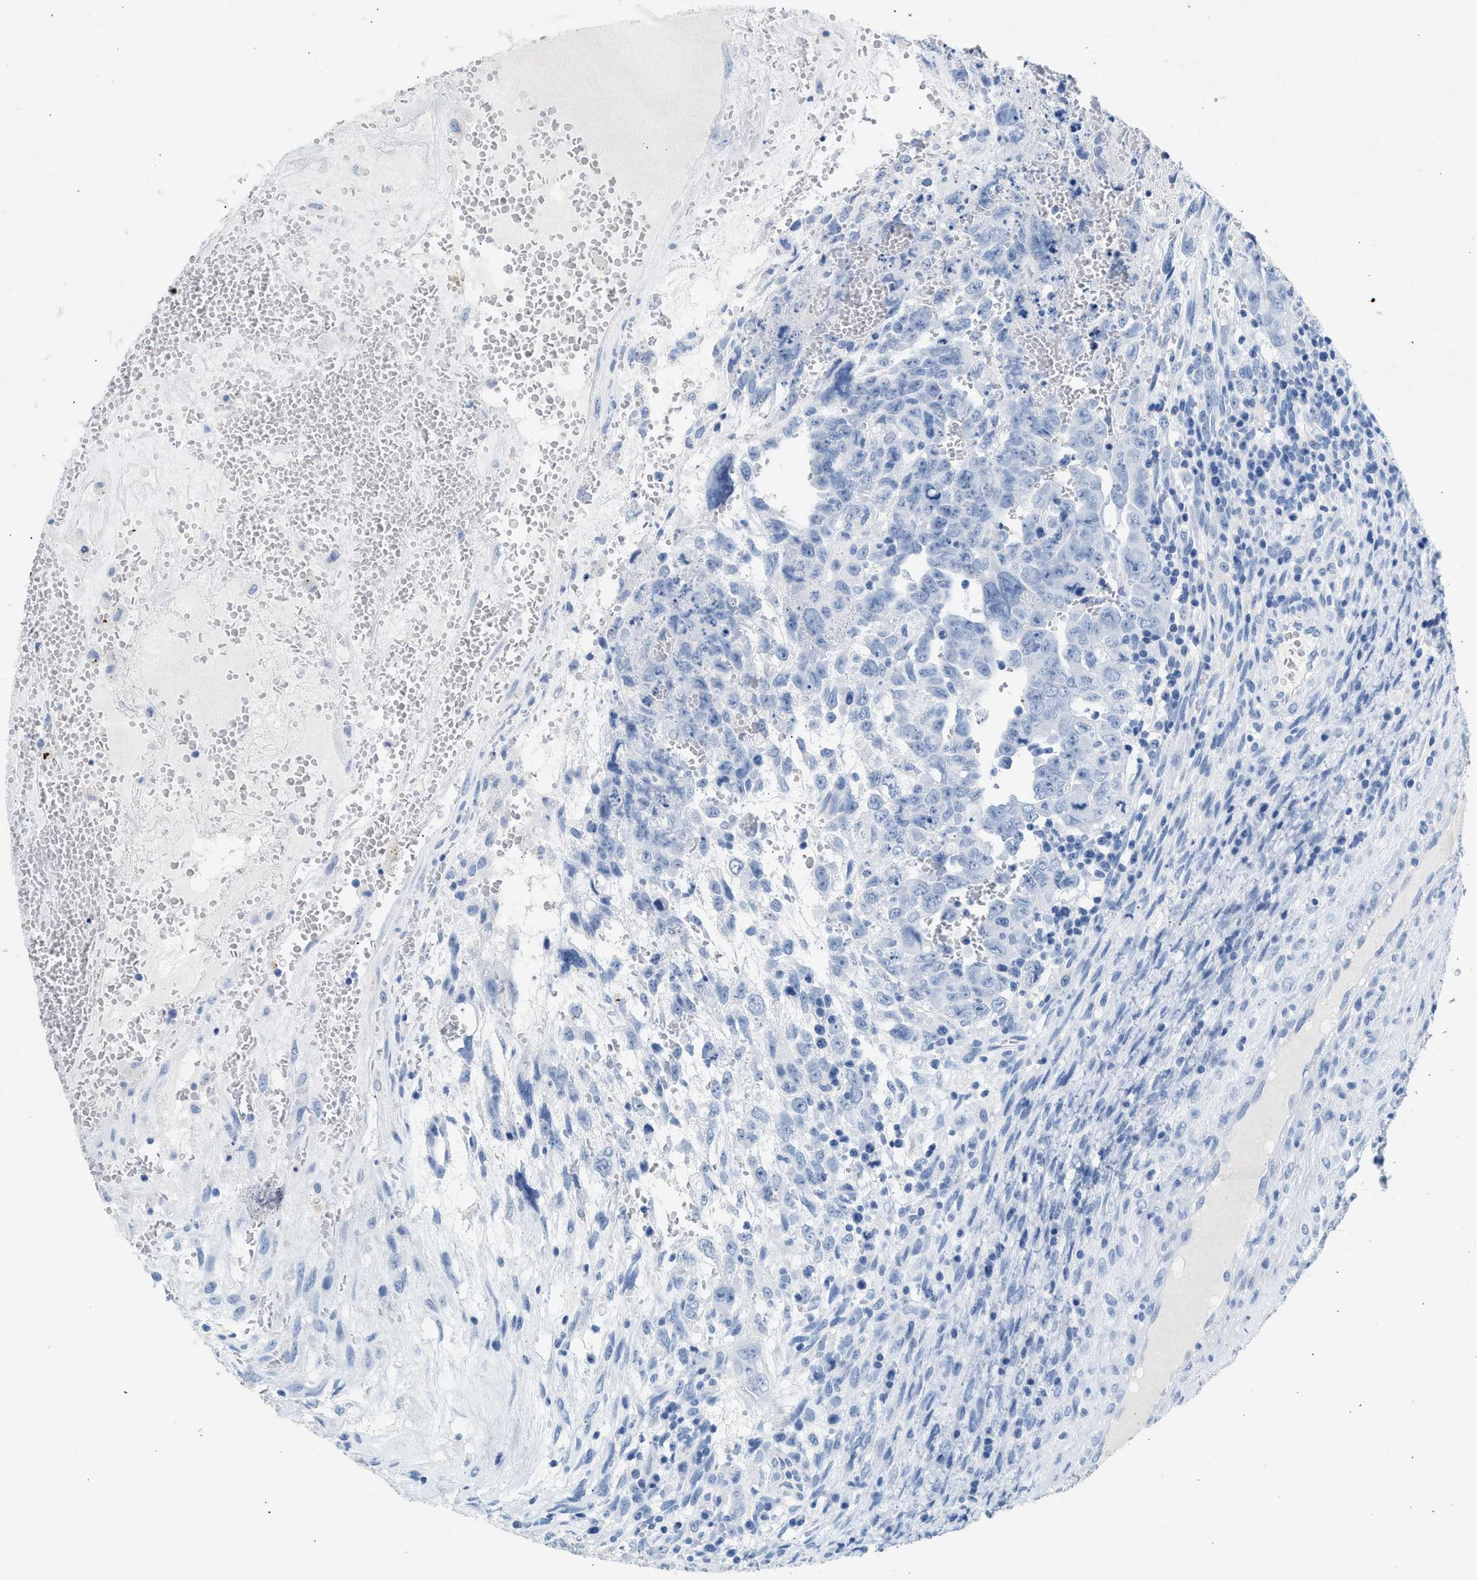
{"staining": {"intensity": "negative", "quantity": "none", "location": "none"}, "tissue": "testis cancer", "cell_type": "Tumor cells", "image_type": "cancer", "snomed": [{"axis": "morphology", "description": "Carcinoma, Embryonal, NOS"}, {"axis": "topography", "description": "Testis"}], "caption": "Testis cancer (embryonal carcinoma) stained for a protein using immunohistochemistry (IHC) shows no expression tumor cells.", "gene": "HHATL", "patient": {"sex": "male", "age": 28}}